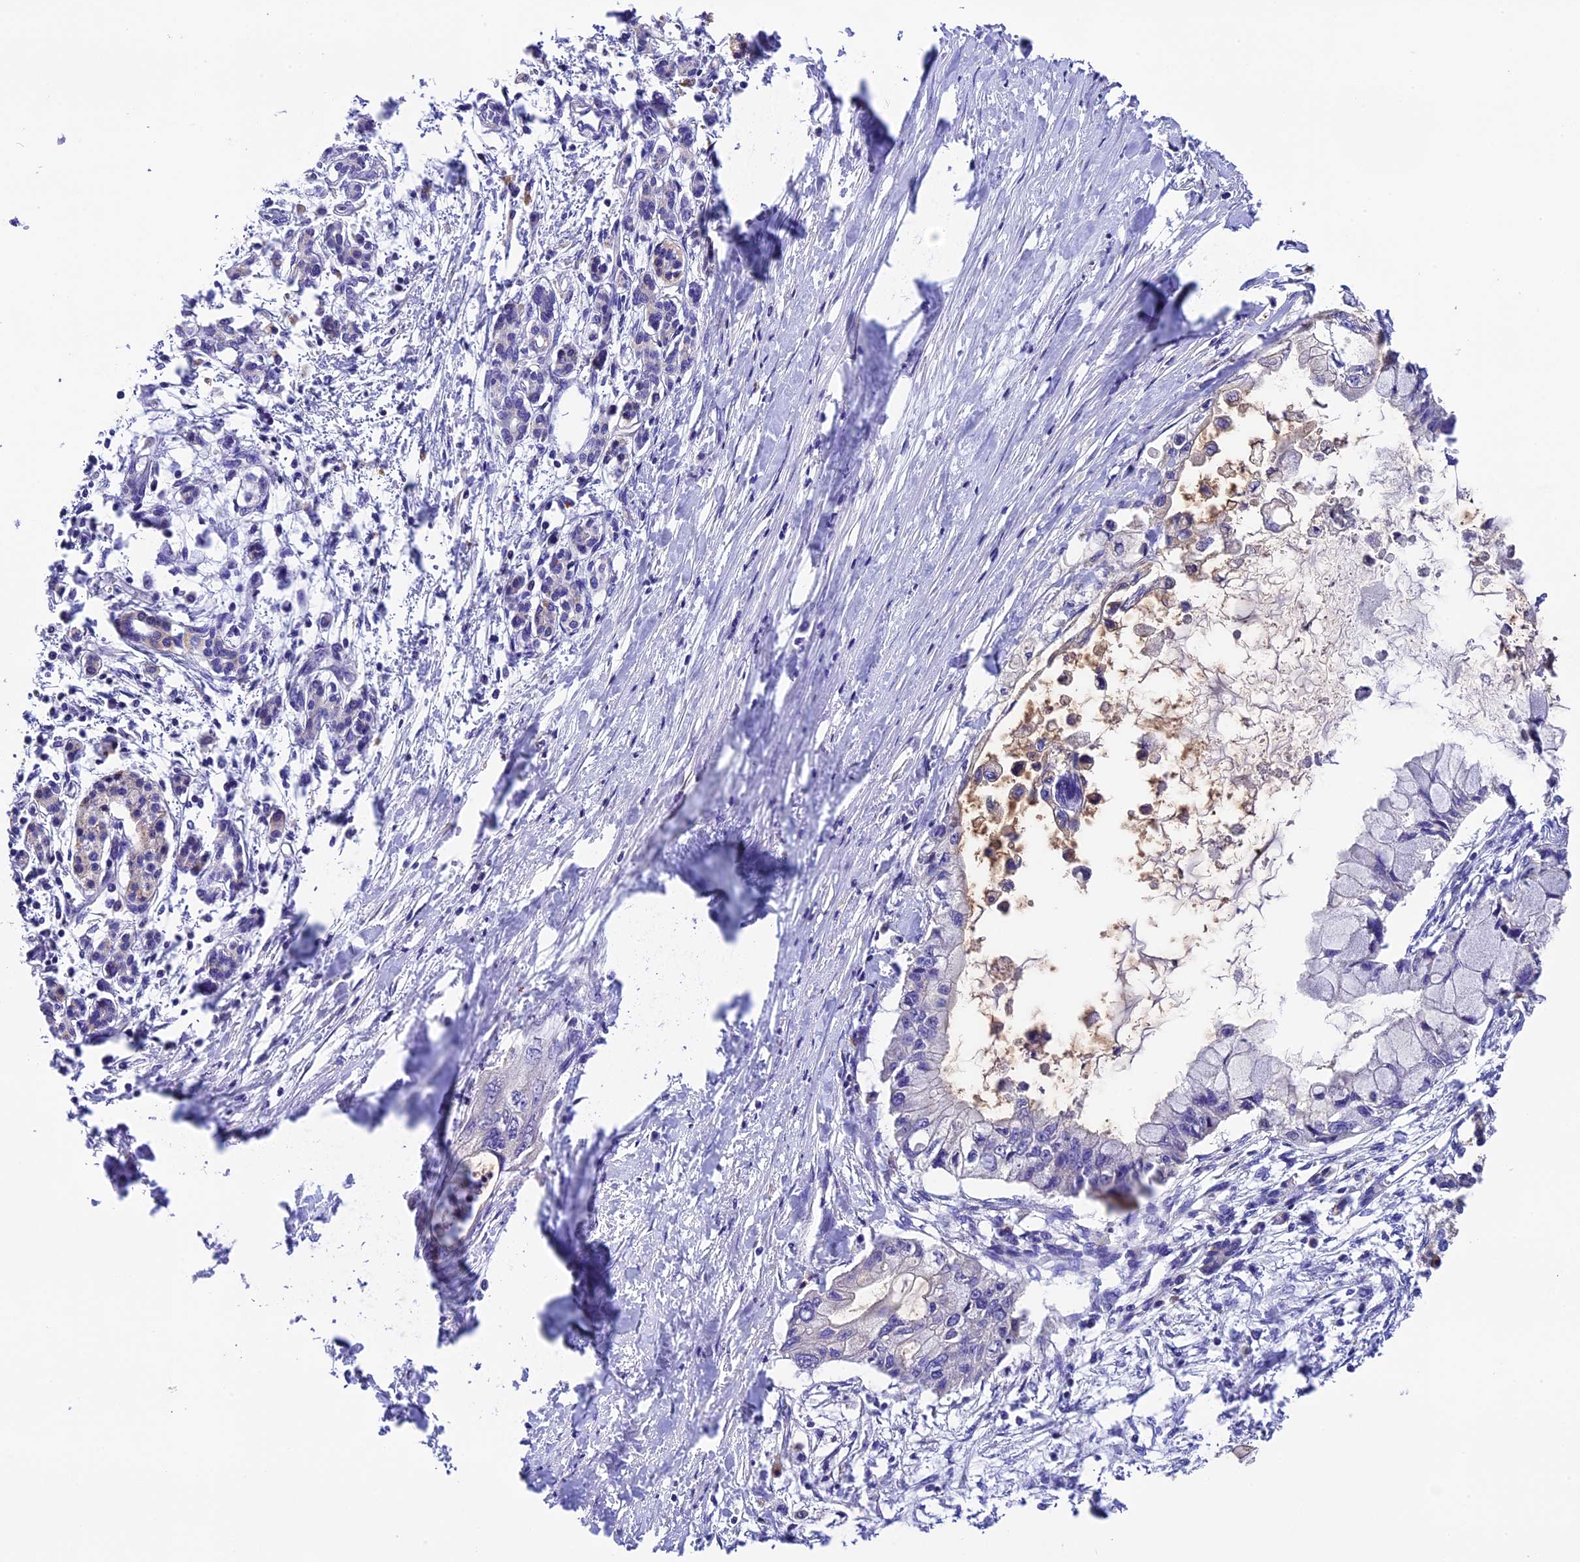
{"staining": {"intensity": "negative", "quantity": "none", "location": "none"}, "tissue": "pancreatic cancer", "cell_type": "Tumor cells", "image_type": "cancer", "snomed": [{"axis": "morphology", "description": "Adenocarcinoma, NOS"}, {"axis": "topography", "description": "Pancreas"}], "caption": "This is a histopathology image of IHC staining of pancreatic cancer, which shows no positivity in tumor cells.", "gene": "METTL22", "patient": {"sex": "male", "age": 48}}